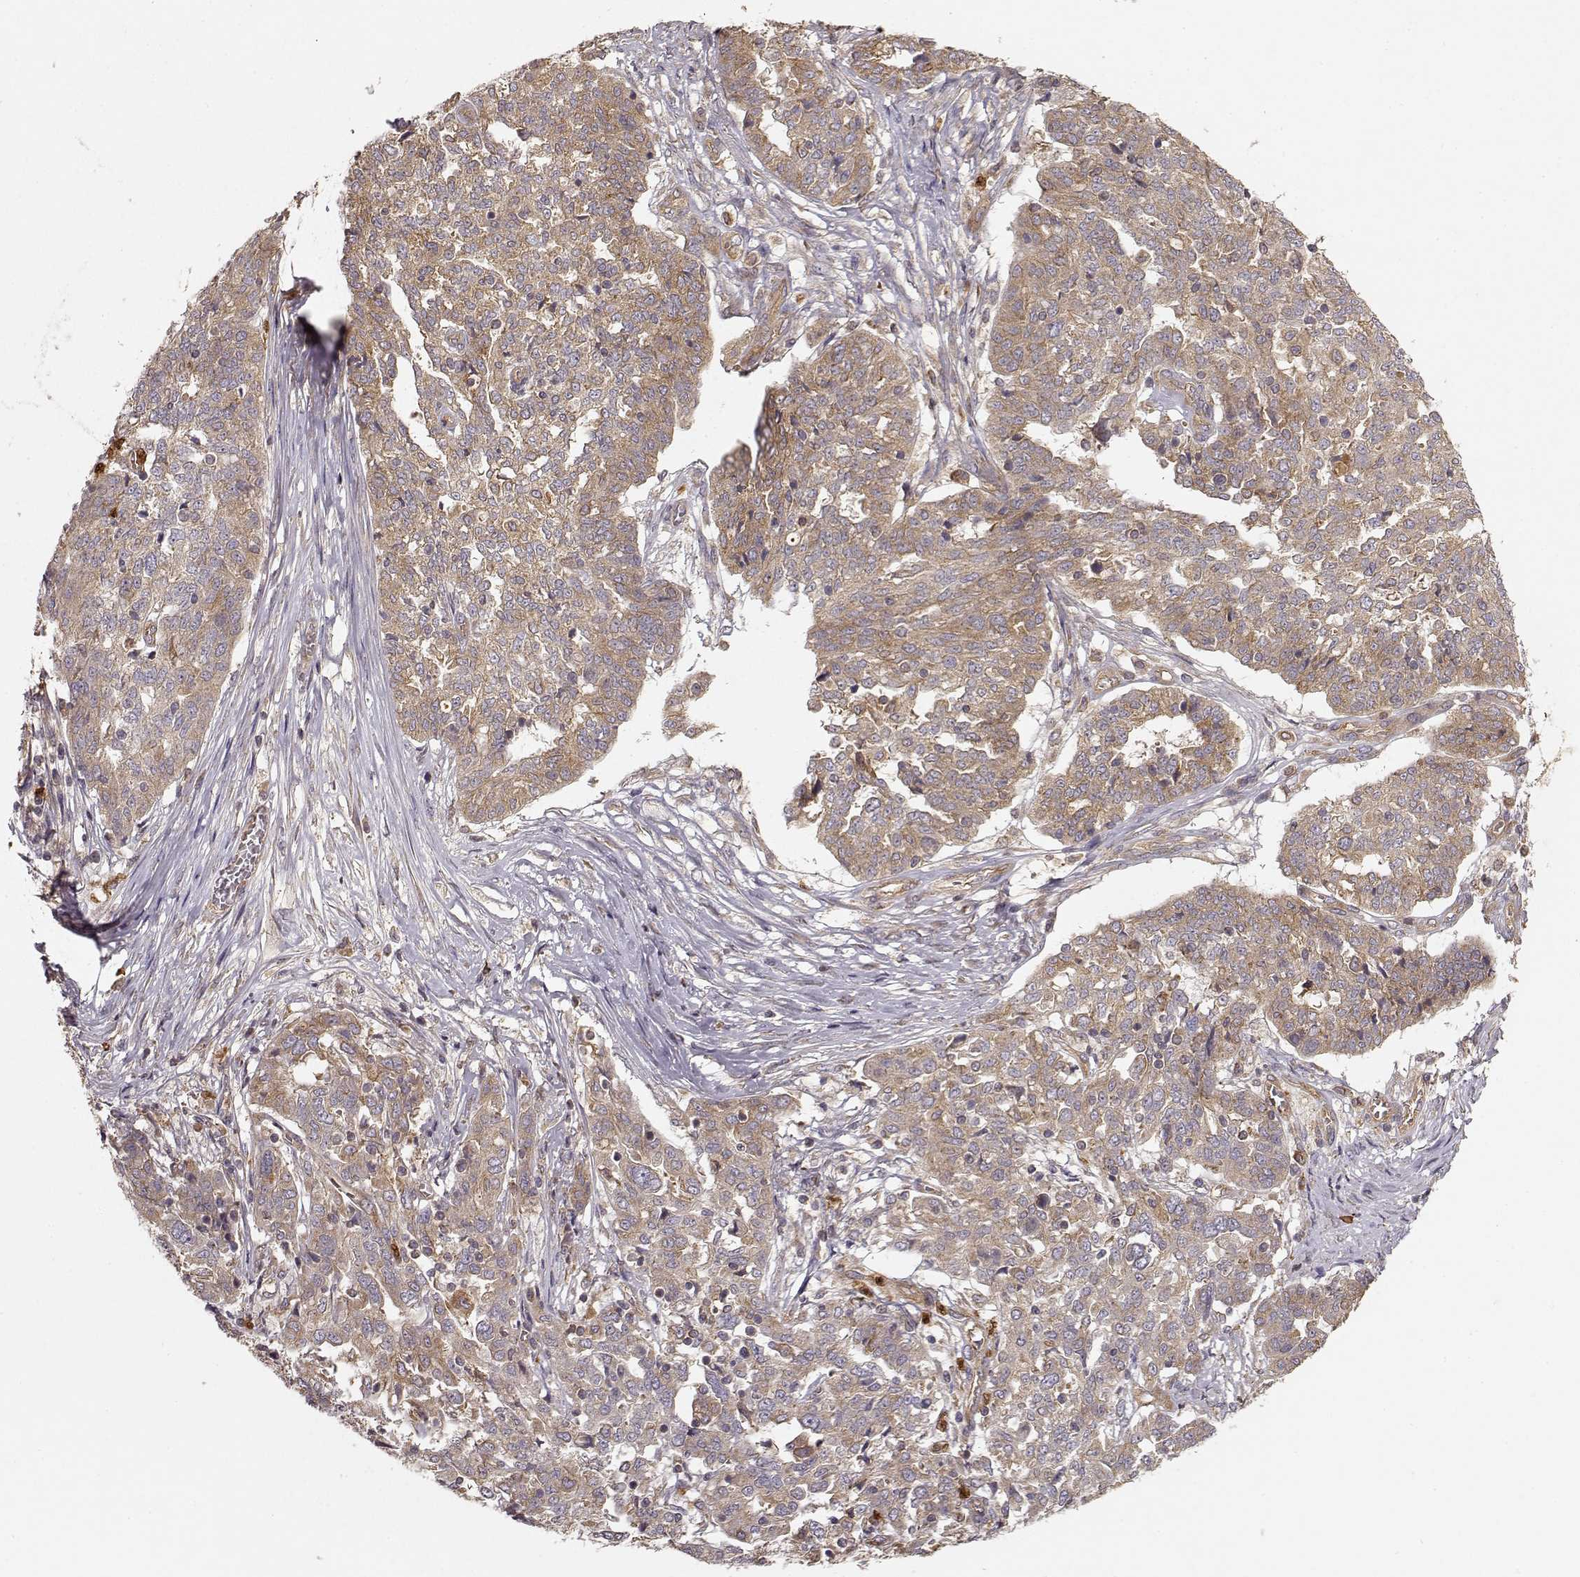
{"staining": {"intensity": "weak", "quantity": ">75%", "location": "cytoplasmic/membranous"}, "tissue": "ovarian cancer", "cell_type": "Tumor cells", "image_type": "cancer", "snomed": [{"axis": "morphology", "description": "Cystadenocarcinoma, serous, NOS"}, {"axis": "topography", "description": "Ovary"}], "caption": "An immunohistochemistry (IHC) image of tumor tissue is shown. Protein staining in brown labels weak cytoplasmic/membranous positivity in serous cystadenocarcinoma (ovarian) within tumor cells.", "gene": "ARHGEF2", "patient": {"sex": "female", "age": 67}}